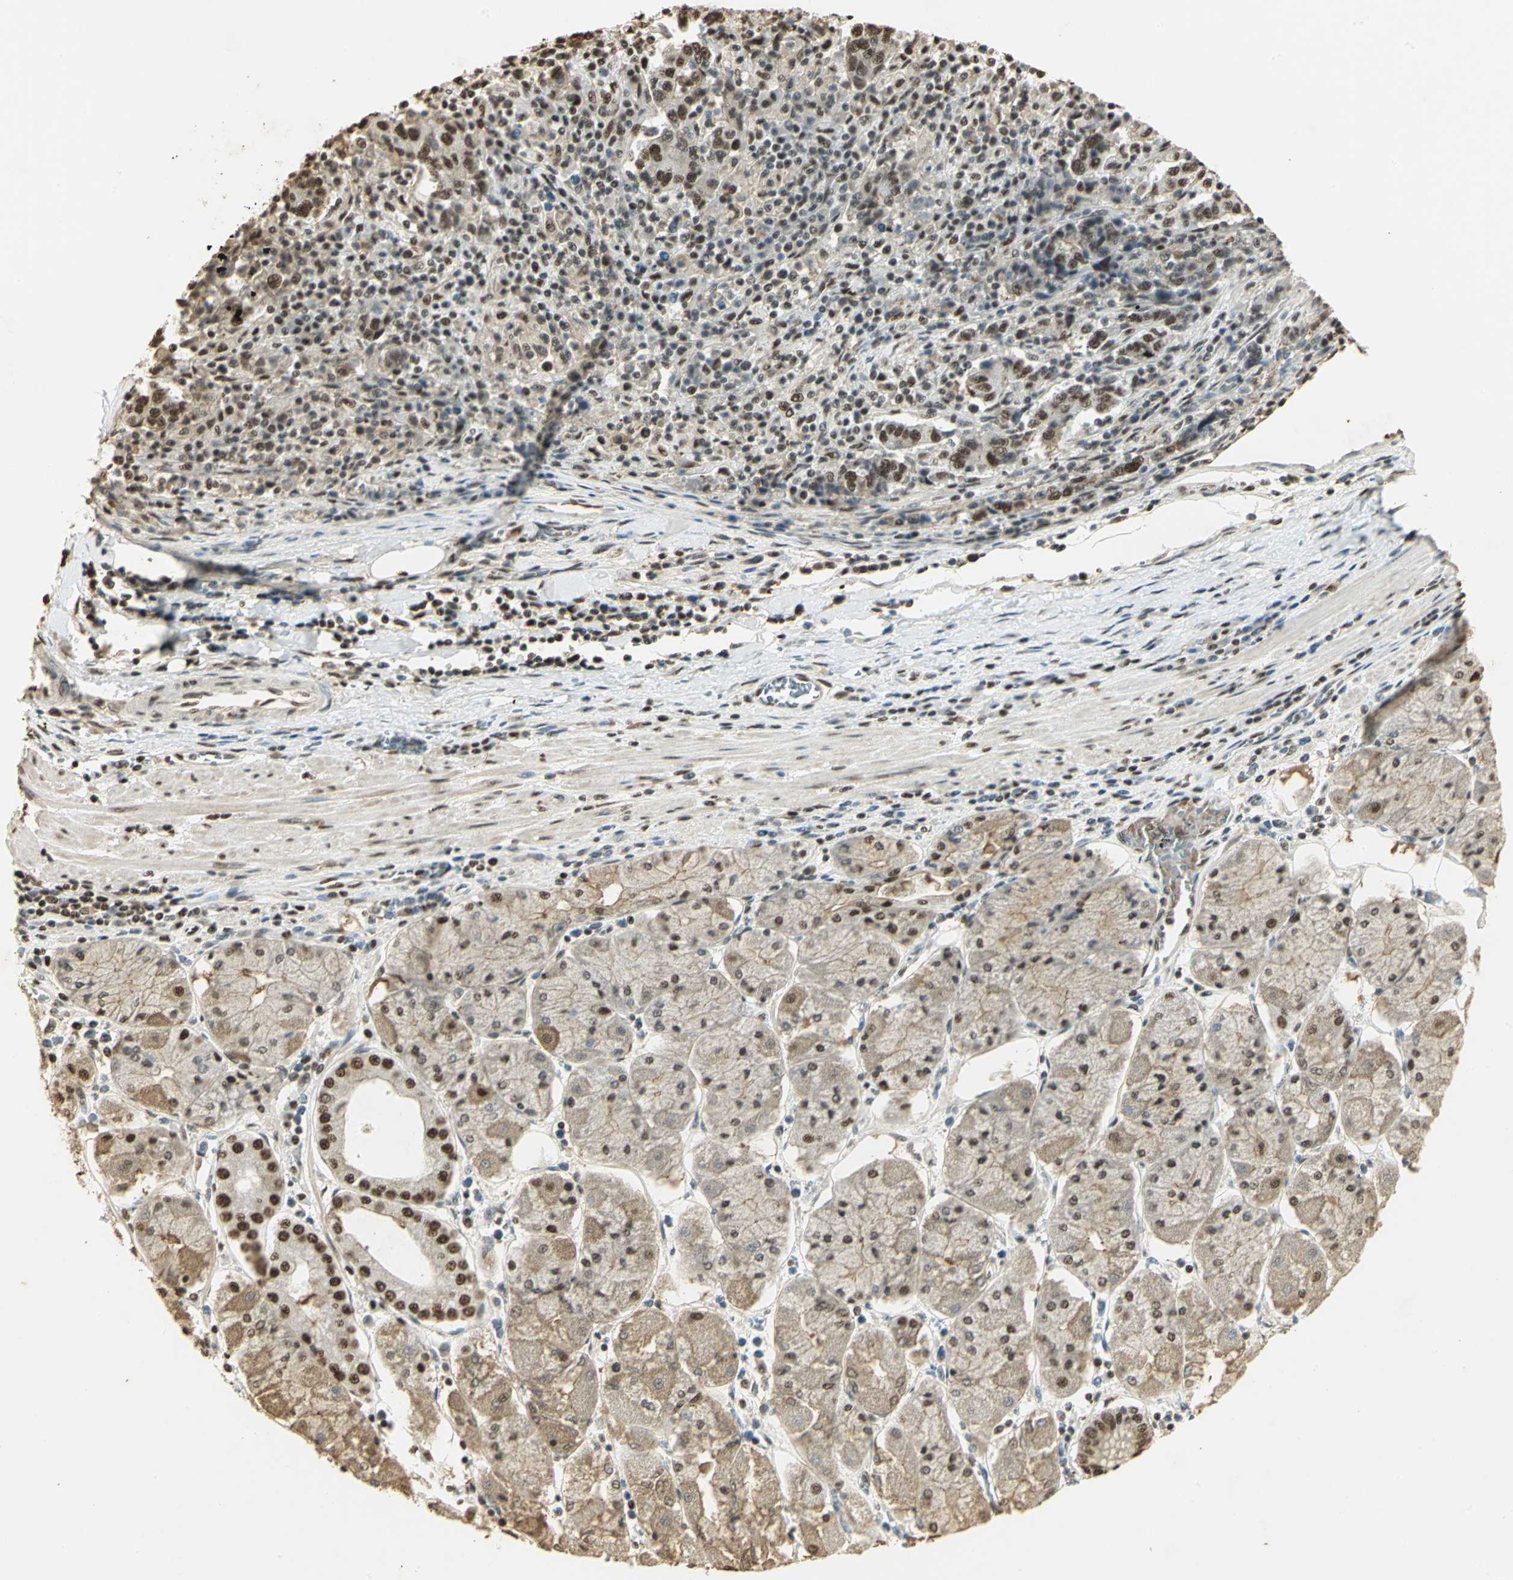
{"staining": {"intensity": "strong", "quantity": ">75%", "location": "nuclear"}, "tissue": "stomach cancer", "cell_type": "Tumor cells", "image_type": "cancer", "snomed": [{"axis": "morphology", "description": "Normal tissue, NOS"}, {"axis": "morphology", "description": "Adenocarcinoma, NOS"}, {"axis": "topography", "description": "Stomach, upper"}, {"axis": "topography", "description": "Stomach"}], "caption": "Immunohistochemistry (IHC) (DAB (3,3'-diaminobenzidine)) staining of human adenocarcinoma (stomach) displays strong nuclear protein expression in about >75% of tumor cells. (Brightfield microscopy of DAB IHC at high magnification).", "gene": "SET", "patient": {"sex": "male", "age": 59}}